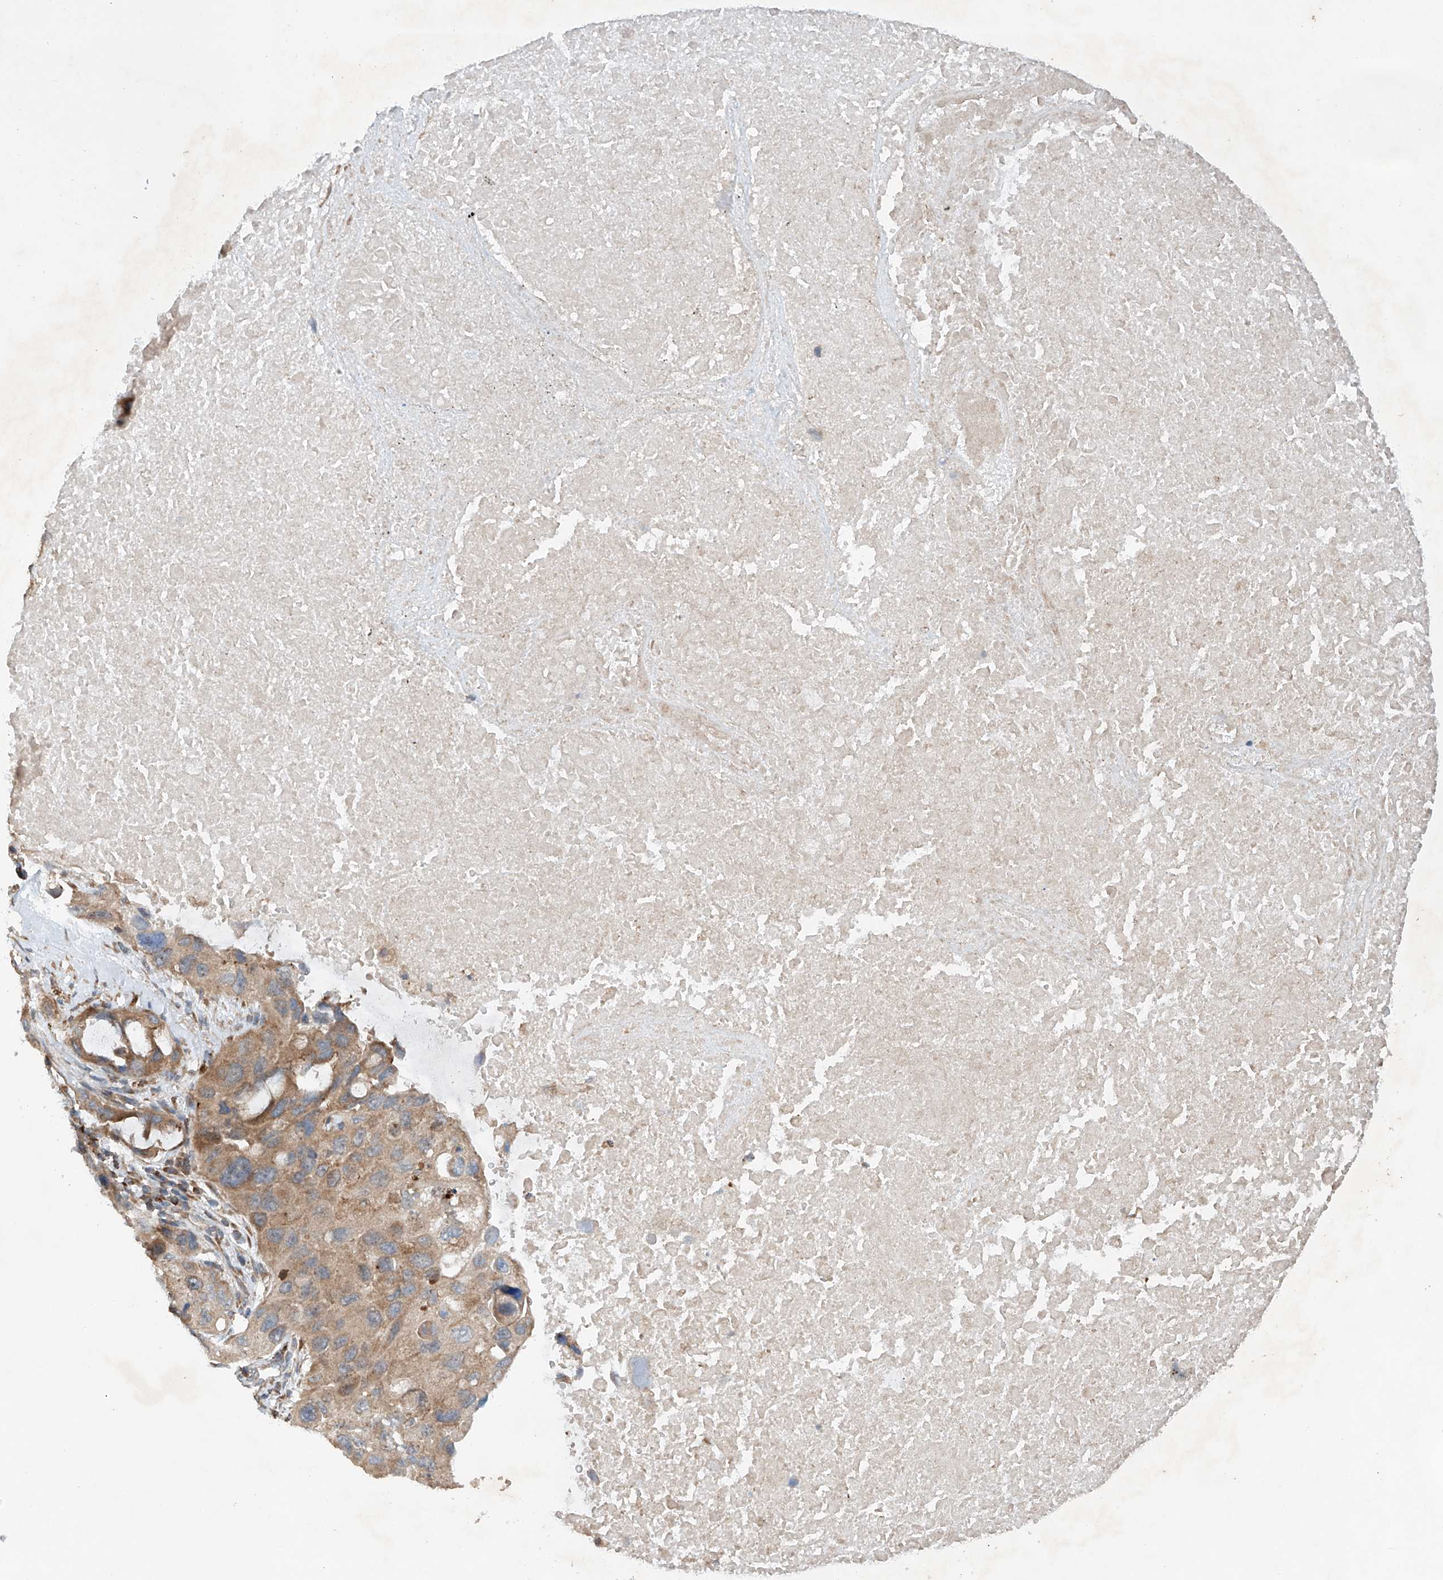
{"staining": {"intensity": "moderate", "quantity": ">75%", "location": "cytoplasmic/membranous"}, "tissue": "lung cancer", "cell_type": "Tumor cells", "image_type": "cancer", "snomed": [{"axis": "morphology", "description": "Squamous cell carcinoma, NOS"}, {"axis": "topography", "description": "Lung"}], "caption": "Approximately >75% of tumor cells in human squamous cell carcinoma (lung) exhibit moderate cytoplasmic/membranous protein staining as visualized by brown immunohistochemical staining.", "gene": "CEP85L", "patient": {"sex": "female", "age": 73}}